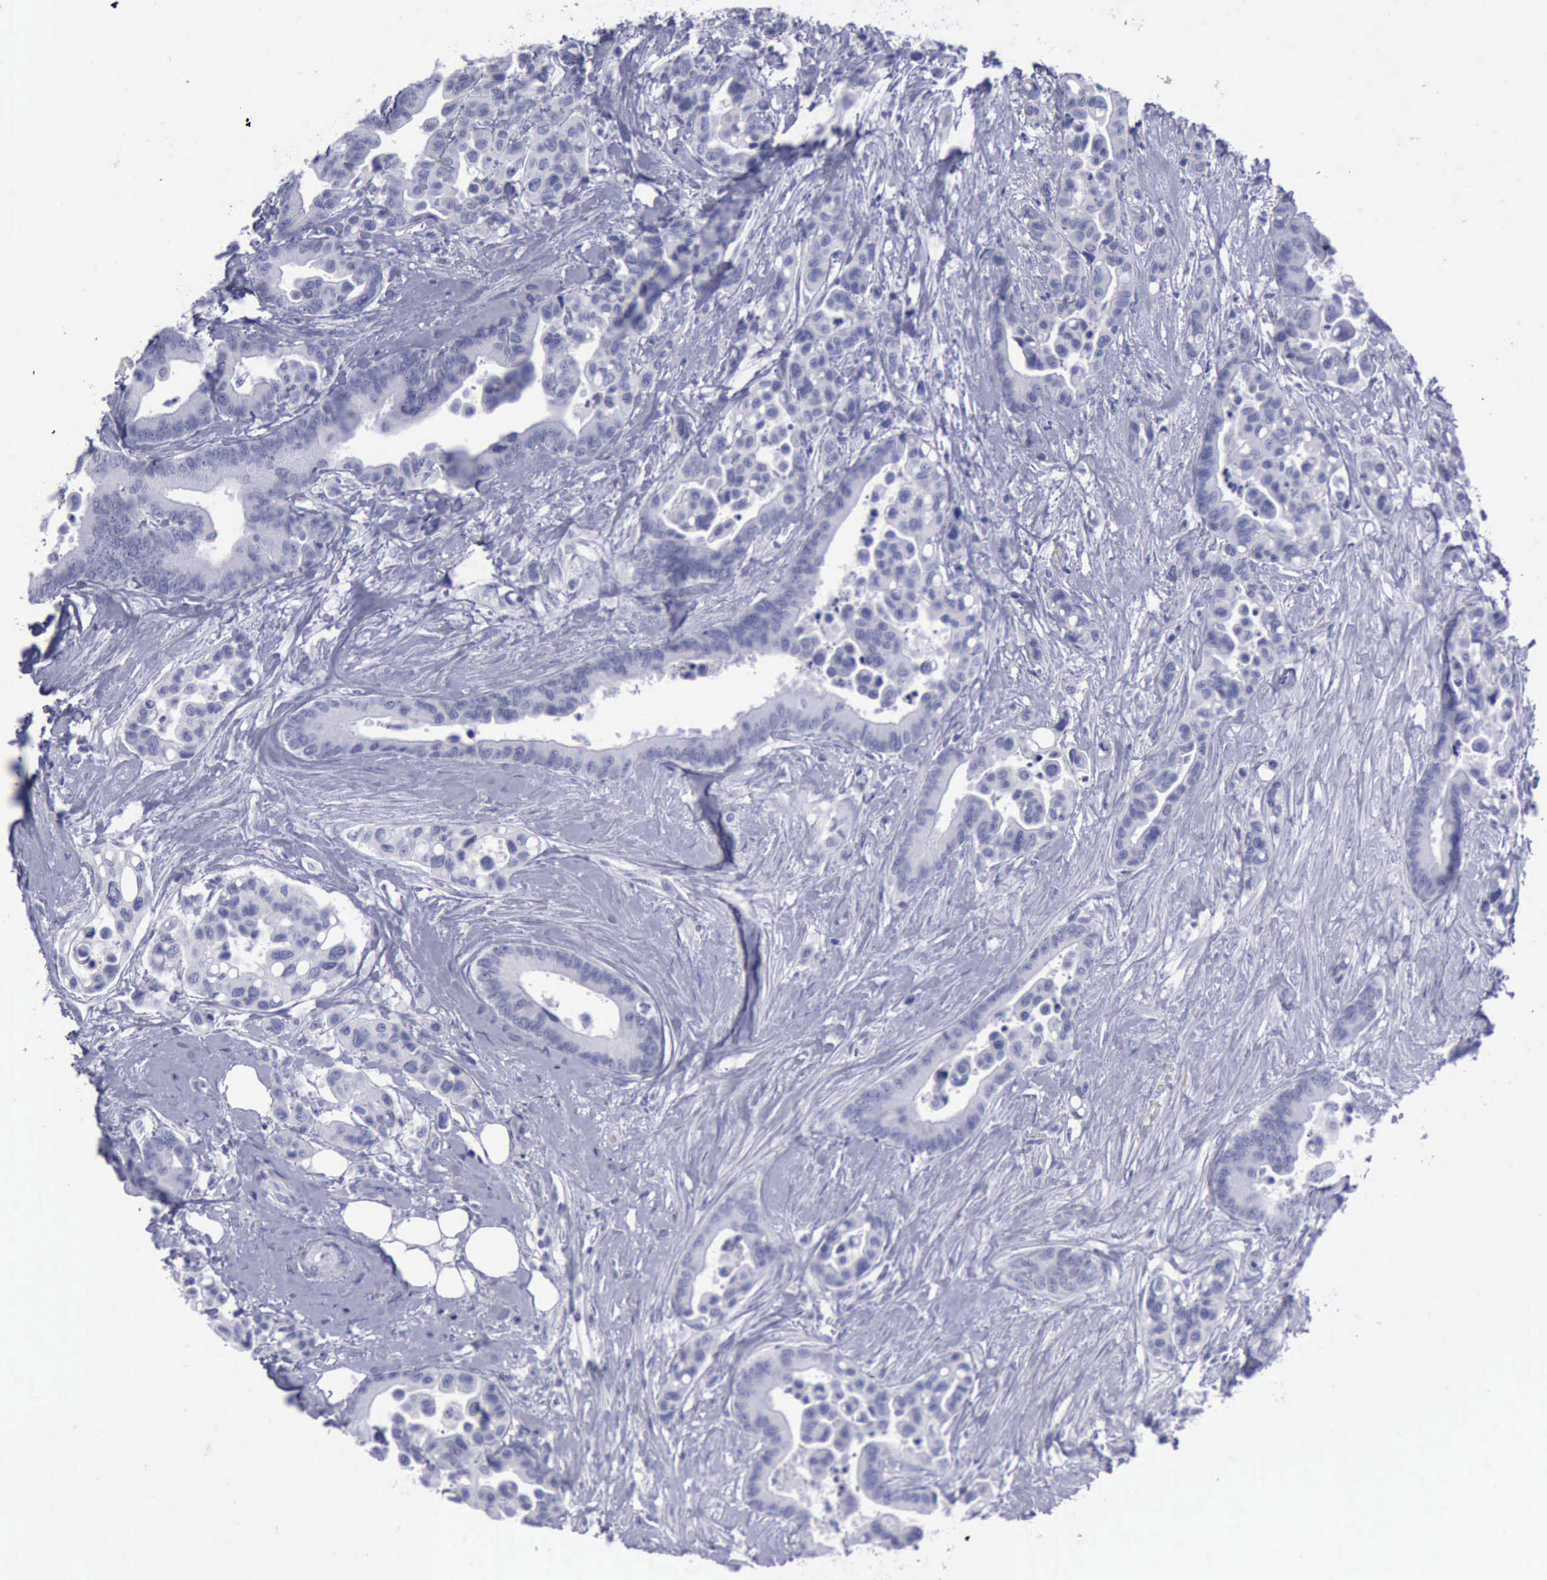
{"staining": {"intensity": "negative", "quantity": "none", "location": "none"}, "tissue": "colorectal cancer", "cell_type": "Tumor cells", "image_type": "cancer", "snomed": [{"axis": "morphology", "description": "Adenocarcinoma, NOS"}, {"axis": "topography", "description": "Colon"}], "caption": "This is an IHC image of human colorectal cancer (adenocarcinoma). There is no staining in tumor cells.", "gene": "KRT13", "patient": {"sex": "male", "age": 82}}